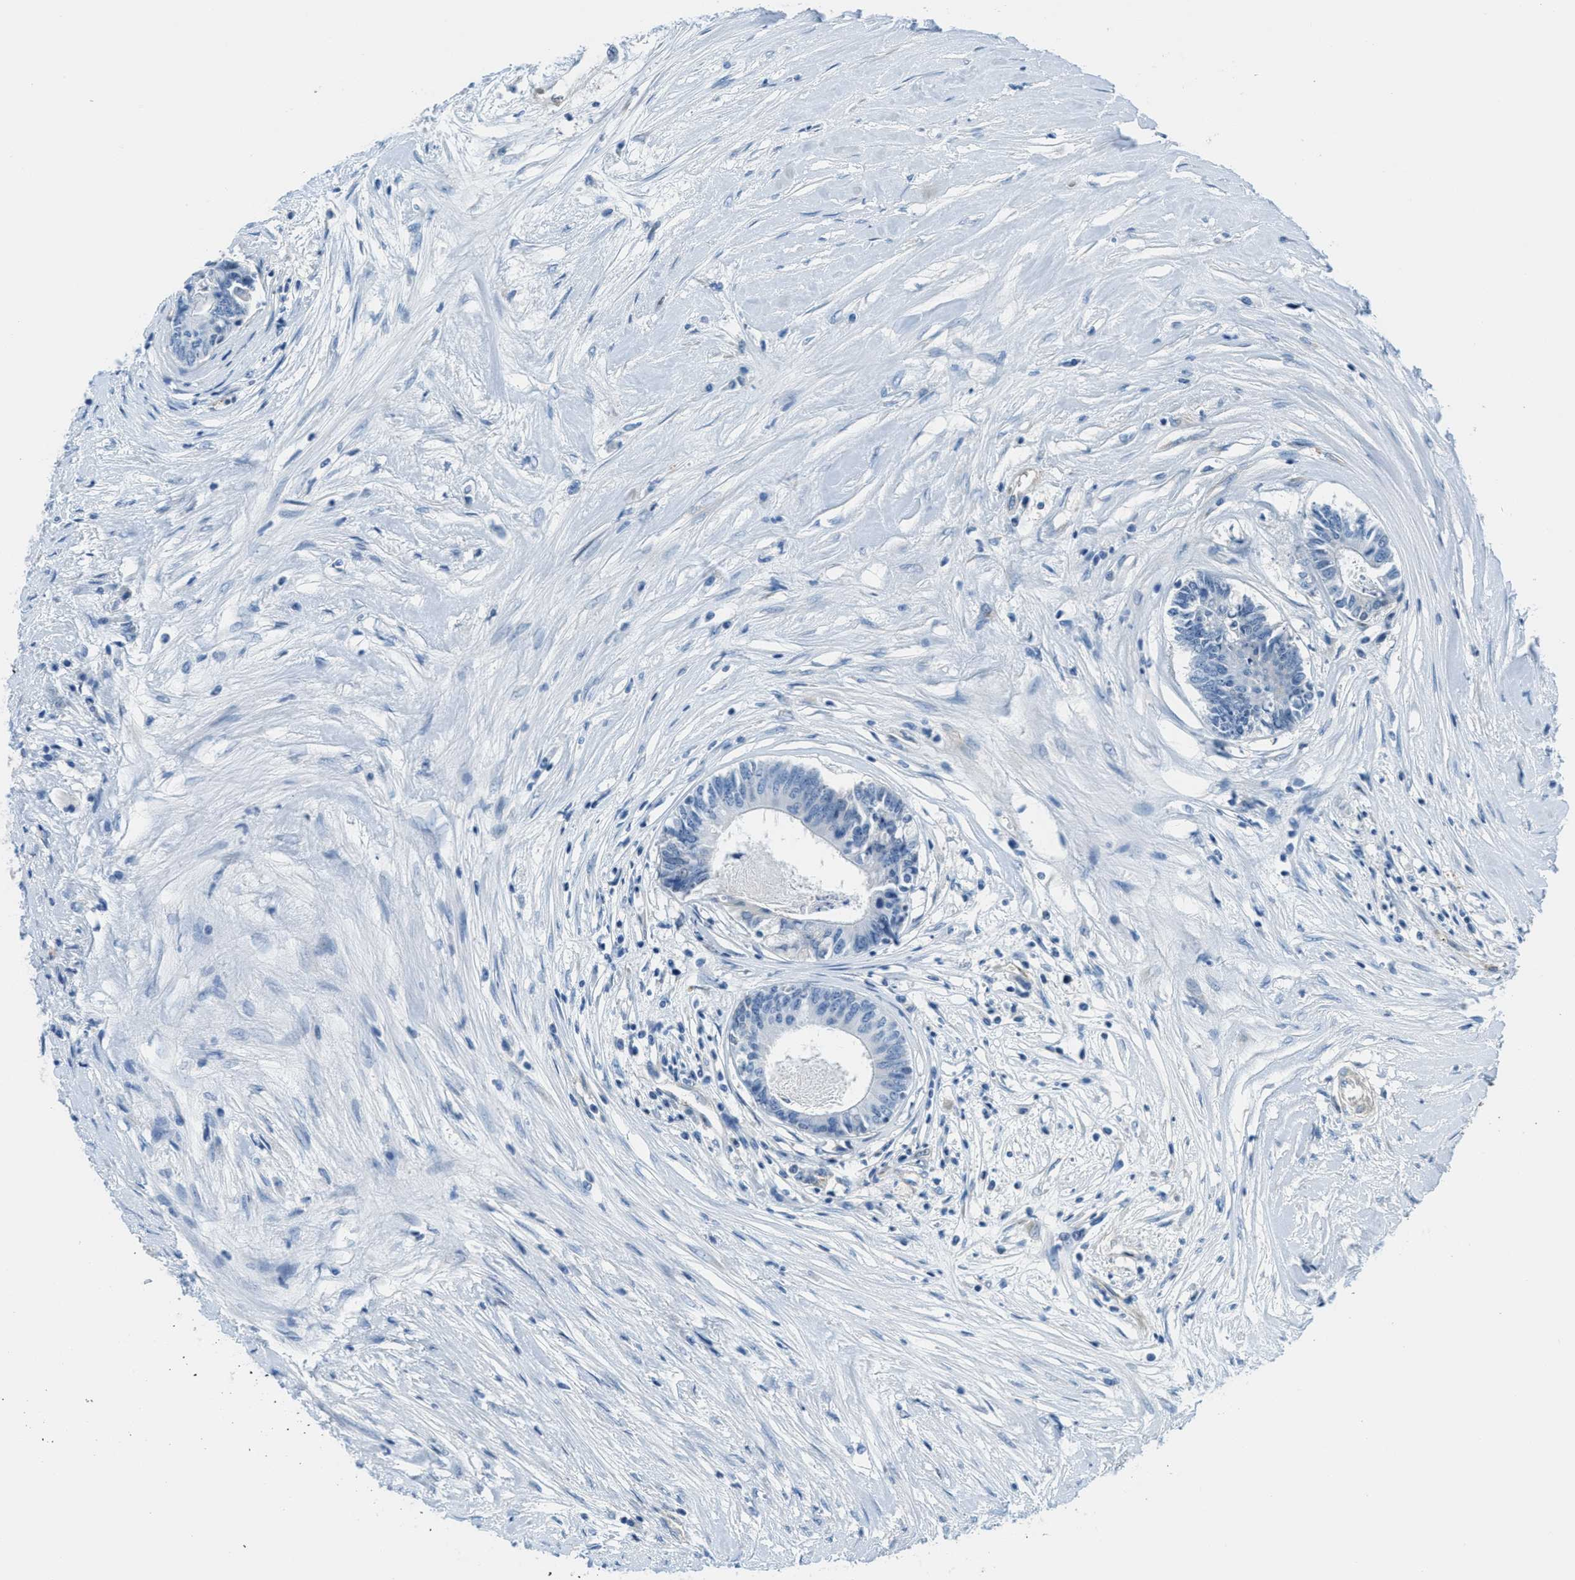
{"staining": {"intensity": "negative", "quantity": "none", "location": "none"}, "tissue": "colorectal cancer", "cell_type": "Tumor cells", "image_type": "cancer", "snomed": [{"axis": "morphology", "description": "Adenocarcinoma, NOS"}, {"axis": "topography", "description": "Rectum"}], "caption": "Immunohistochemistry micrograph of neoplastic tissue: adenocarcinoma (colorectal) stained with DAB (3,3'-diaminobenzidine) shows no significant protein staining in tumor cells.", "gene": "MAPRE2", "patient": {"sex": "male", "age": 63}}